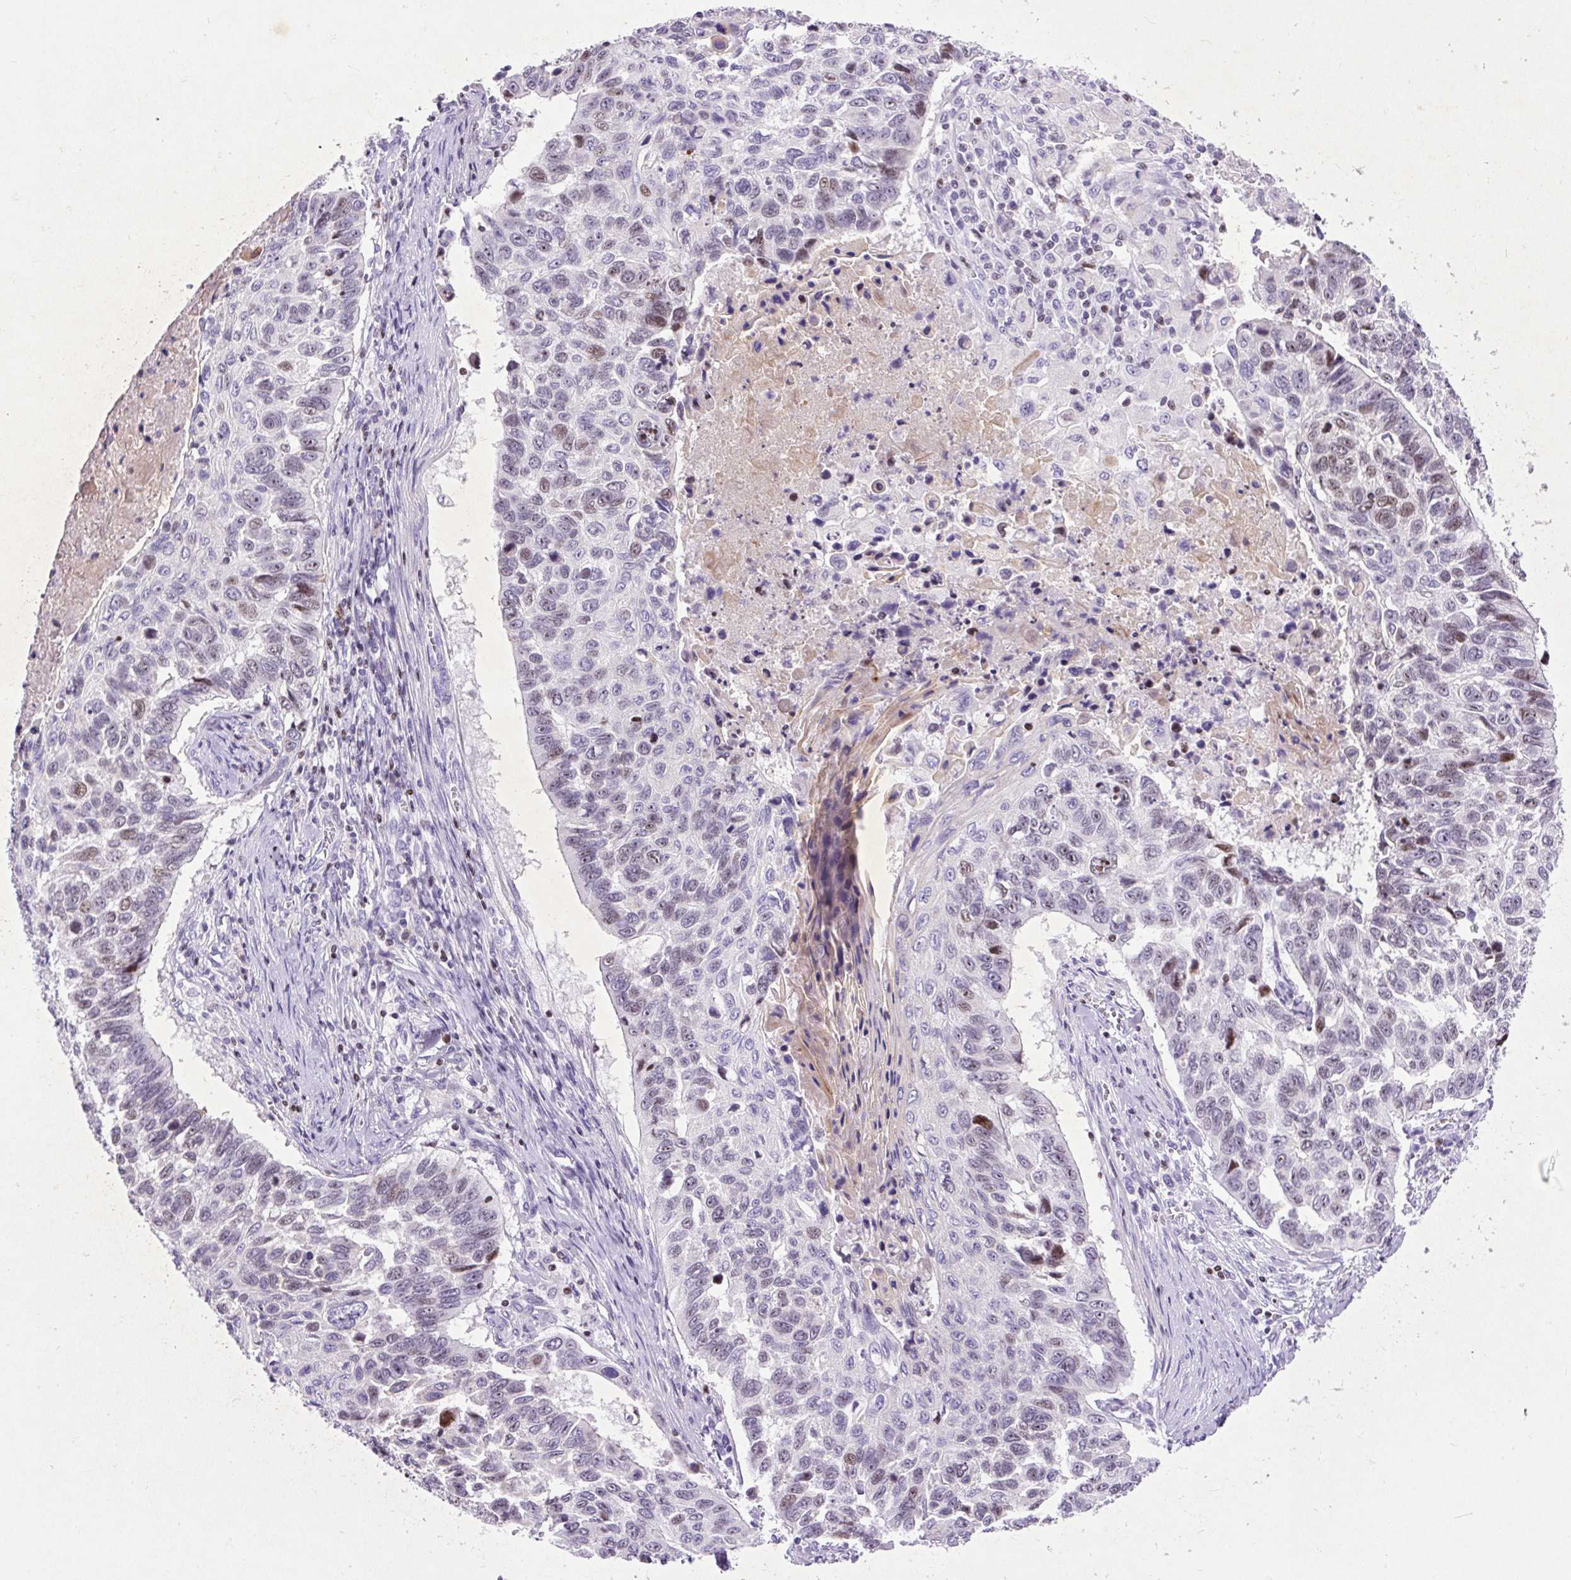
{"staining": {"intensity": "weak", "quantity": "25%-75%", "location": "nuclear"}, "tissue": "lung cancer", "cell_type": "Tumor cells", "image_type": "cancer", "snomed": [{"axis": "morphology", "description": "Squamous cell carcinoma, NOS"}, {"axis": "topography", "description": "Lung"}], "caption": "A brown stain highlights weak nuclear staining of a protein in human lung squamous cell carcinoma tumor cells. The protein is stained brown, and the nuclei are stained in blue (DAB (3,3'-diaminobenzidine) IHC with brightfield microscopy, high magnification).", "gene": "SPC24", "patient": {"sex": "male", "age": 62}}